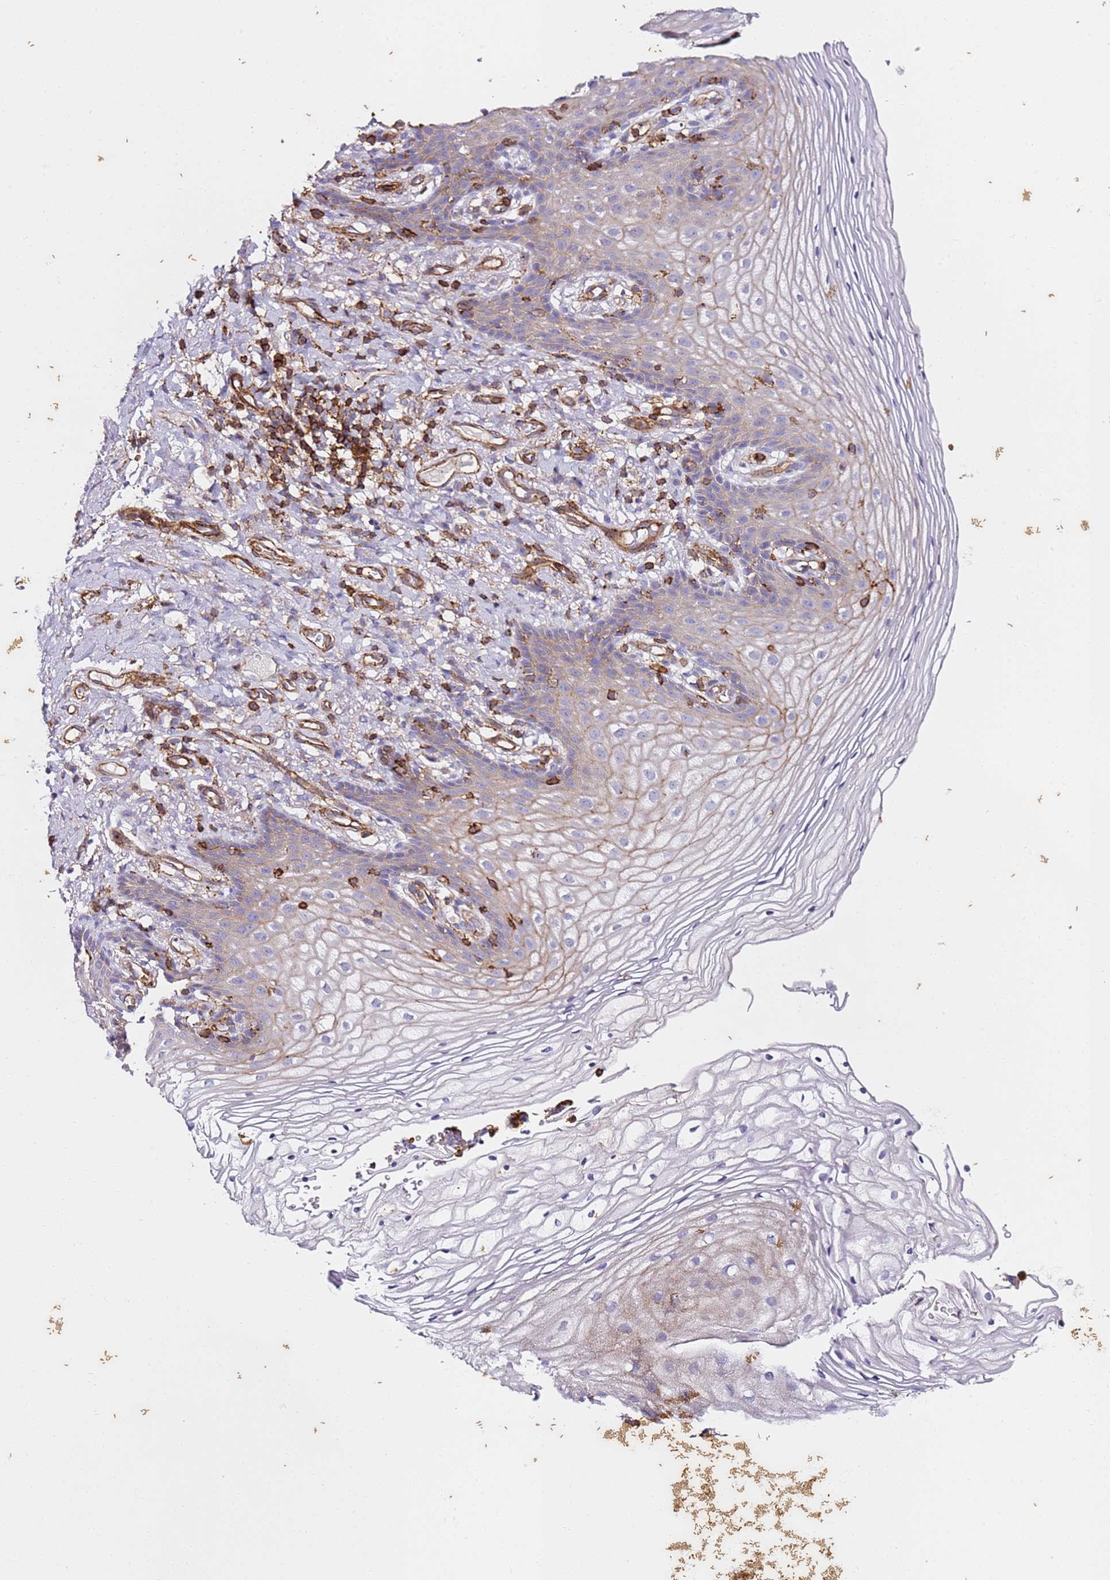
{"staining": {"intensity": "weak", "quantity": "<25%", "location": "cytoplasmic/membranous"}, "tissue": "vagina", "cell_type": "Squamous epithelial cells", "image_type": "normal", "snomed": [{"axis": "morphology", "description": "Normal tissue, NOS"}, {"axis": "topography", "description": "Vagina"}], "caption": "Protein analysis of benign vagina reveals no significant expression in squamous epithelial cells. (Brightfield microscopy of DAB immunohistochemistry at high magnification).", "gene": "ZNF671", "patient": {"sex": "female", "age": 60}}